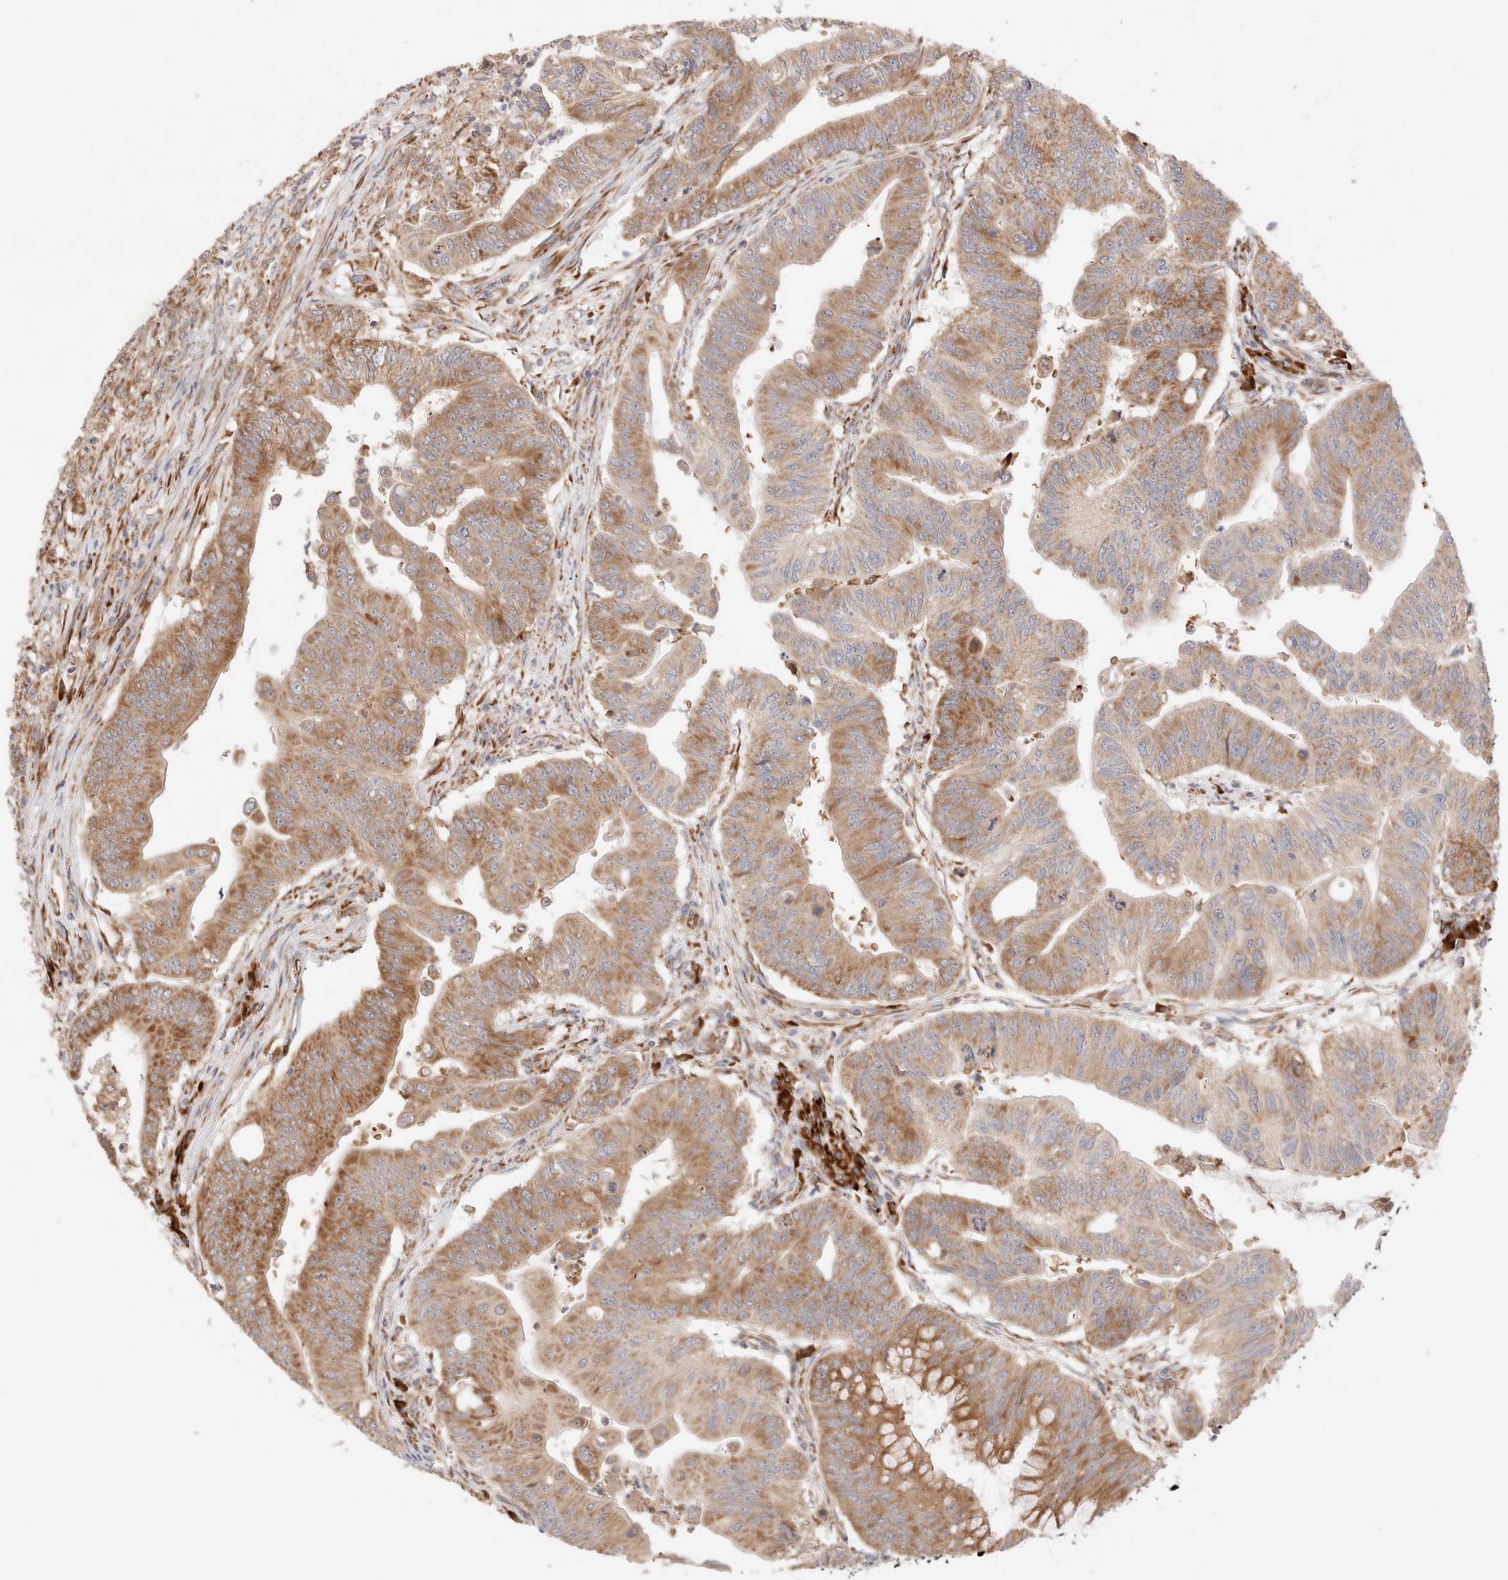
{"staining": {"intensity": "moderate", "quantity": ">75%", "location": "cytoplasmic/membranous"}, "tissue": "colorectal cancer", "cell_type": "Tumor cells", "image_type": "cancer", "snomed": [{"axis": "morphology", "description": "Adenoma, NOS"}, {"axis": "morphology", "description": "Adenocarcinoma, NOS"}, {"axis": "topography", "description": "Colon"}], "caption": "There is medium levels of moderate cytoplasmic/membranous staining in tumor cells of colorectal cancer (adenocarcinoma), as demonstrated by immunohistochemical staining (brown color).", "gene": "UTS2B", "patient": {"sex": "male", "age": 79}}